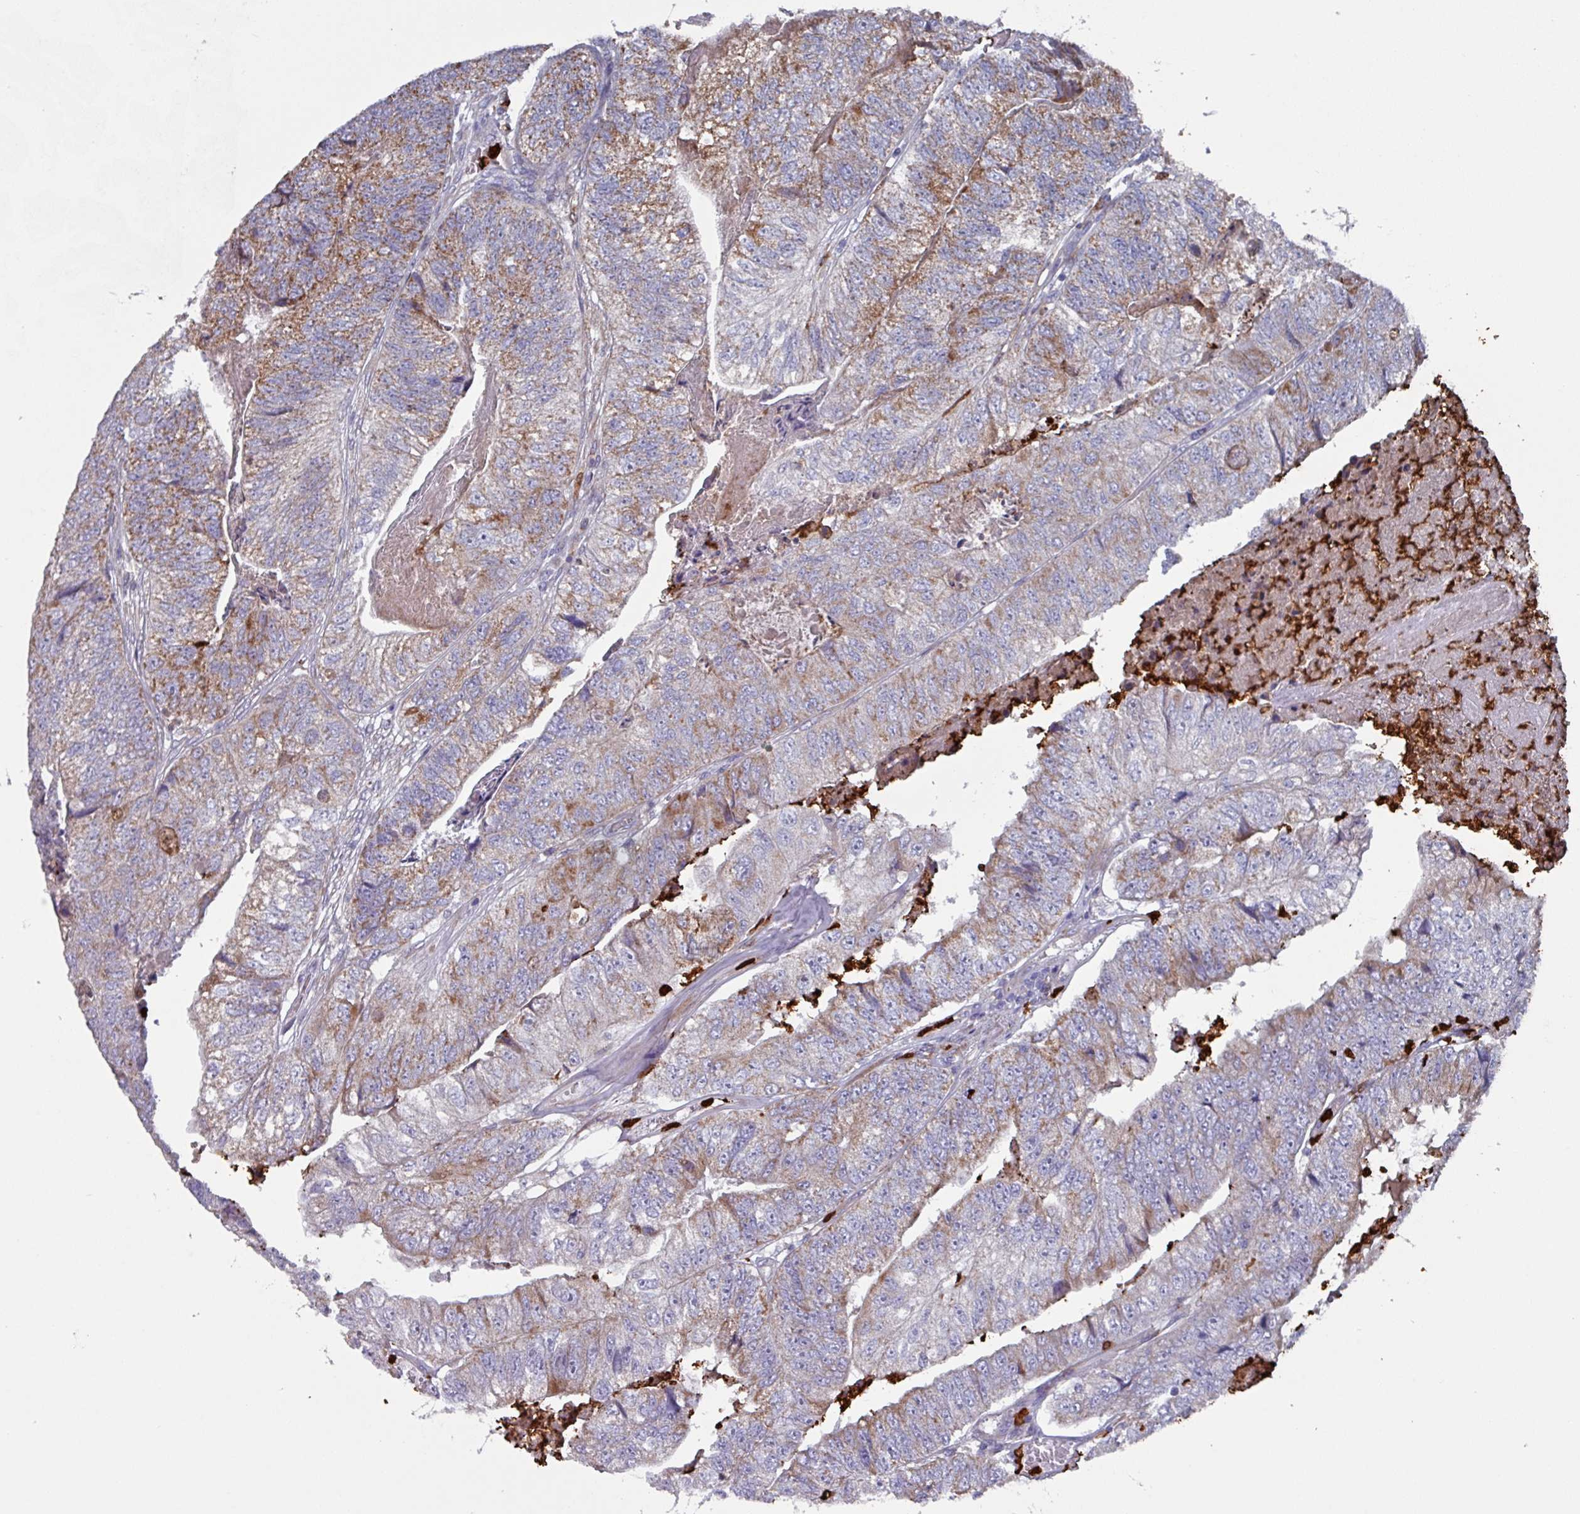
{"staining": {"intensity": "moderate", "quantity": ">75%", "location": "cytoplasmic/membranous"}, "tissue": "colorectal cancer", "cell_type": "Tumor cells", "image_type": "cancer", "snomed": [{"axis": "morphology", "description": "Adenocarcinoma, NOS"}, {"axis": "topography", "description": "Colon"}], "caption": "DAB immunohistochemical staining of colorectal cancer (adenocarcinoma) demonstrates moderate cytoplasmic/membranous protein staining in approximately >75% of tumor cells.", "gene": "UQCC2", "patient": {"sex": "female", "age": 67}}